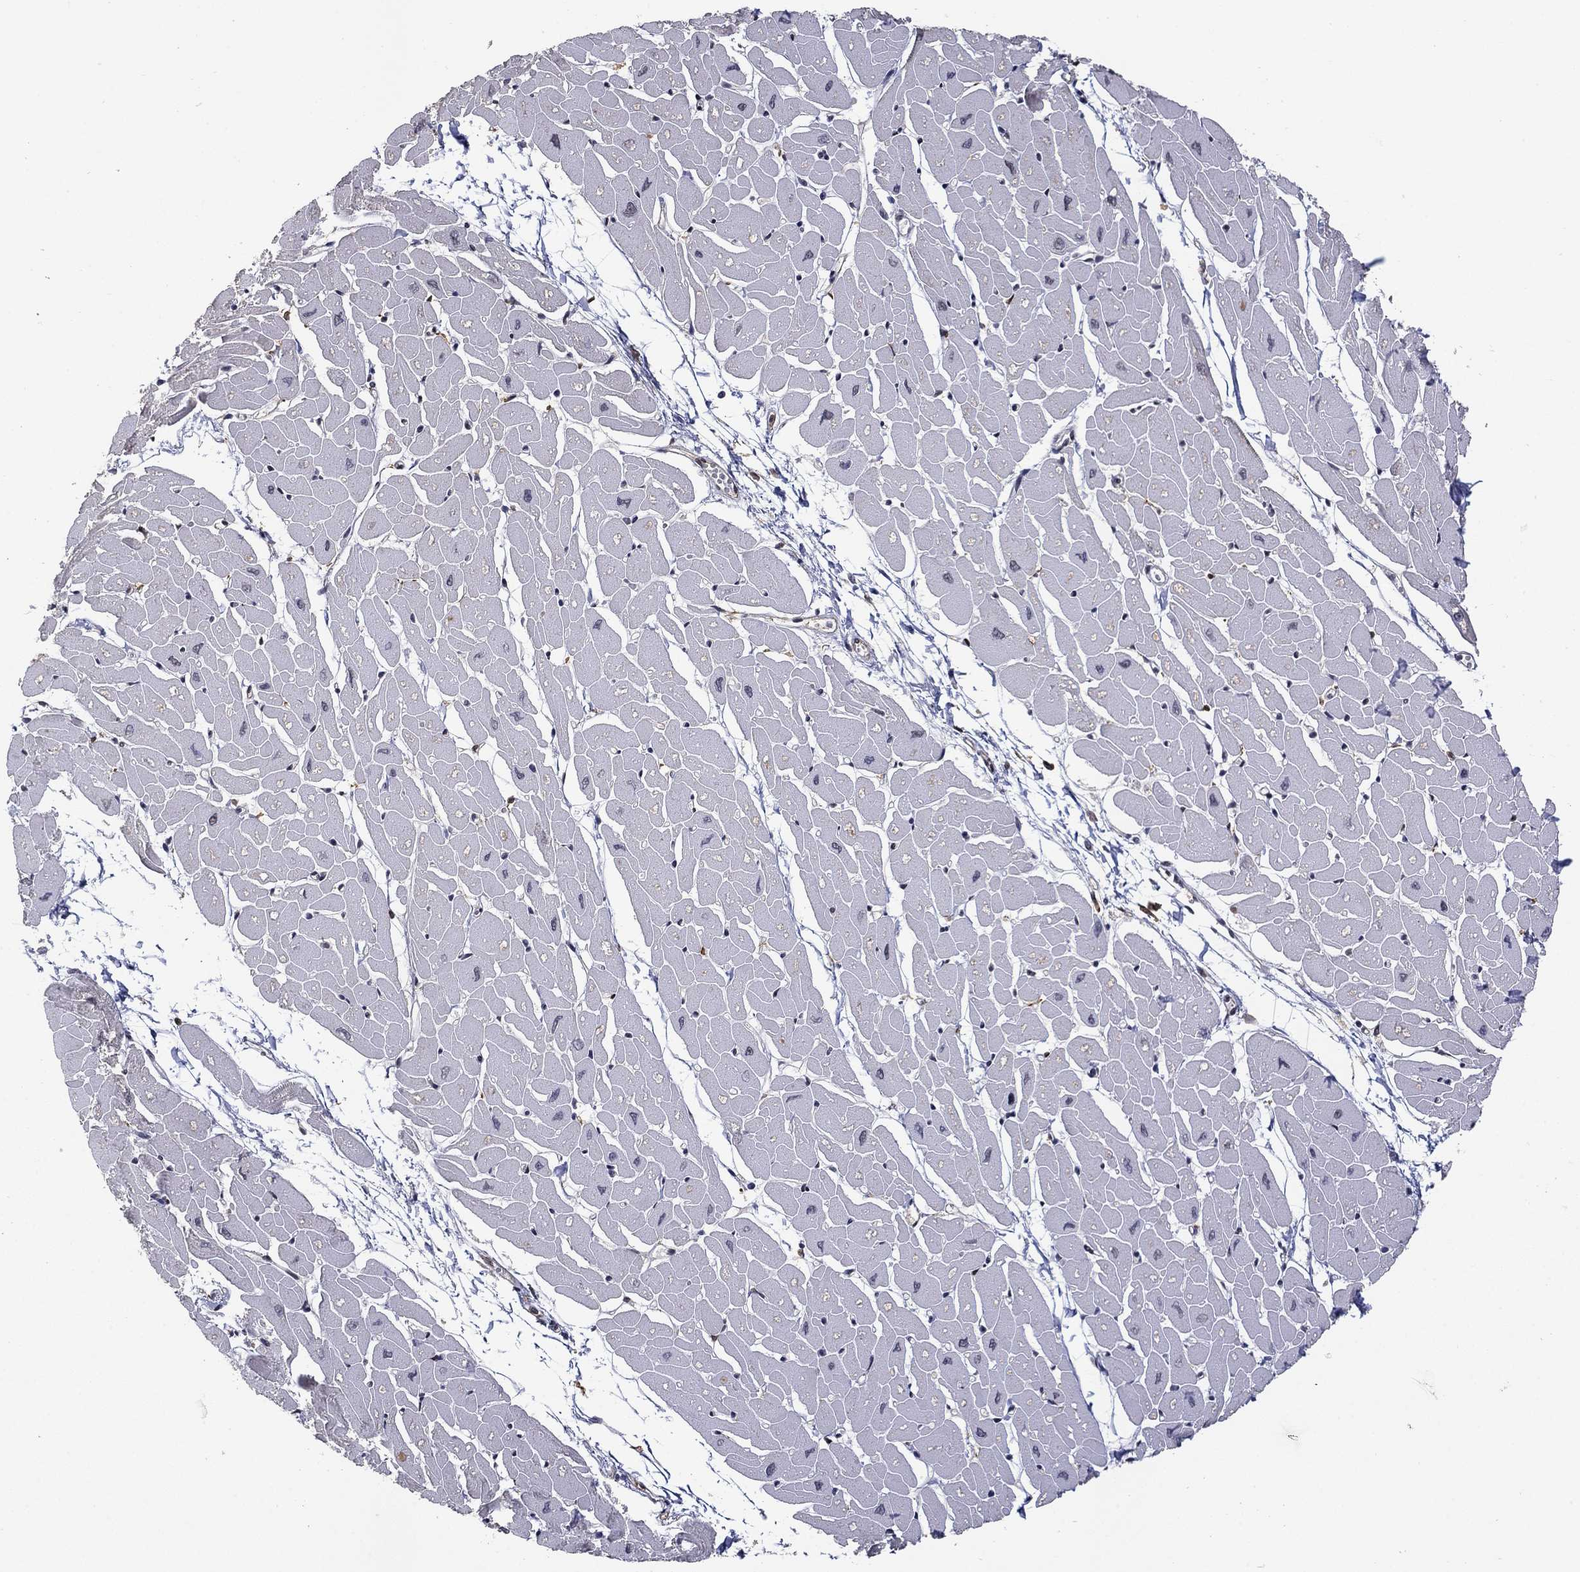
{"staining": {"intensity": "negative", "quantity": "none", "location": "none"}, "tissue": "heart muscle", "cell_type": "Cardiomyocytes", "image_type": "normal", "snomed": [{"axis": "morphology", "description": "Normal tissue, NOS"}, {"axis": "topography", "description": "Heart"}], "caption": "This is an immunohistochemistry photomicrograph of benign human heart muscle. There is no staining in cardiomyocytes.", "gene": "GRIA3", "patient": {"sex": "male", "age": 57}}